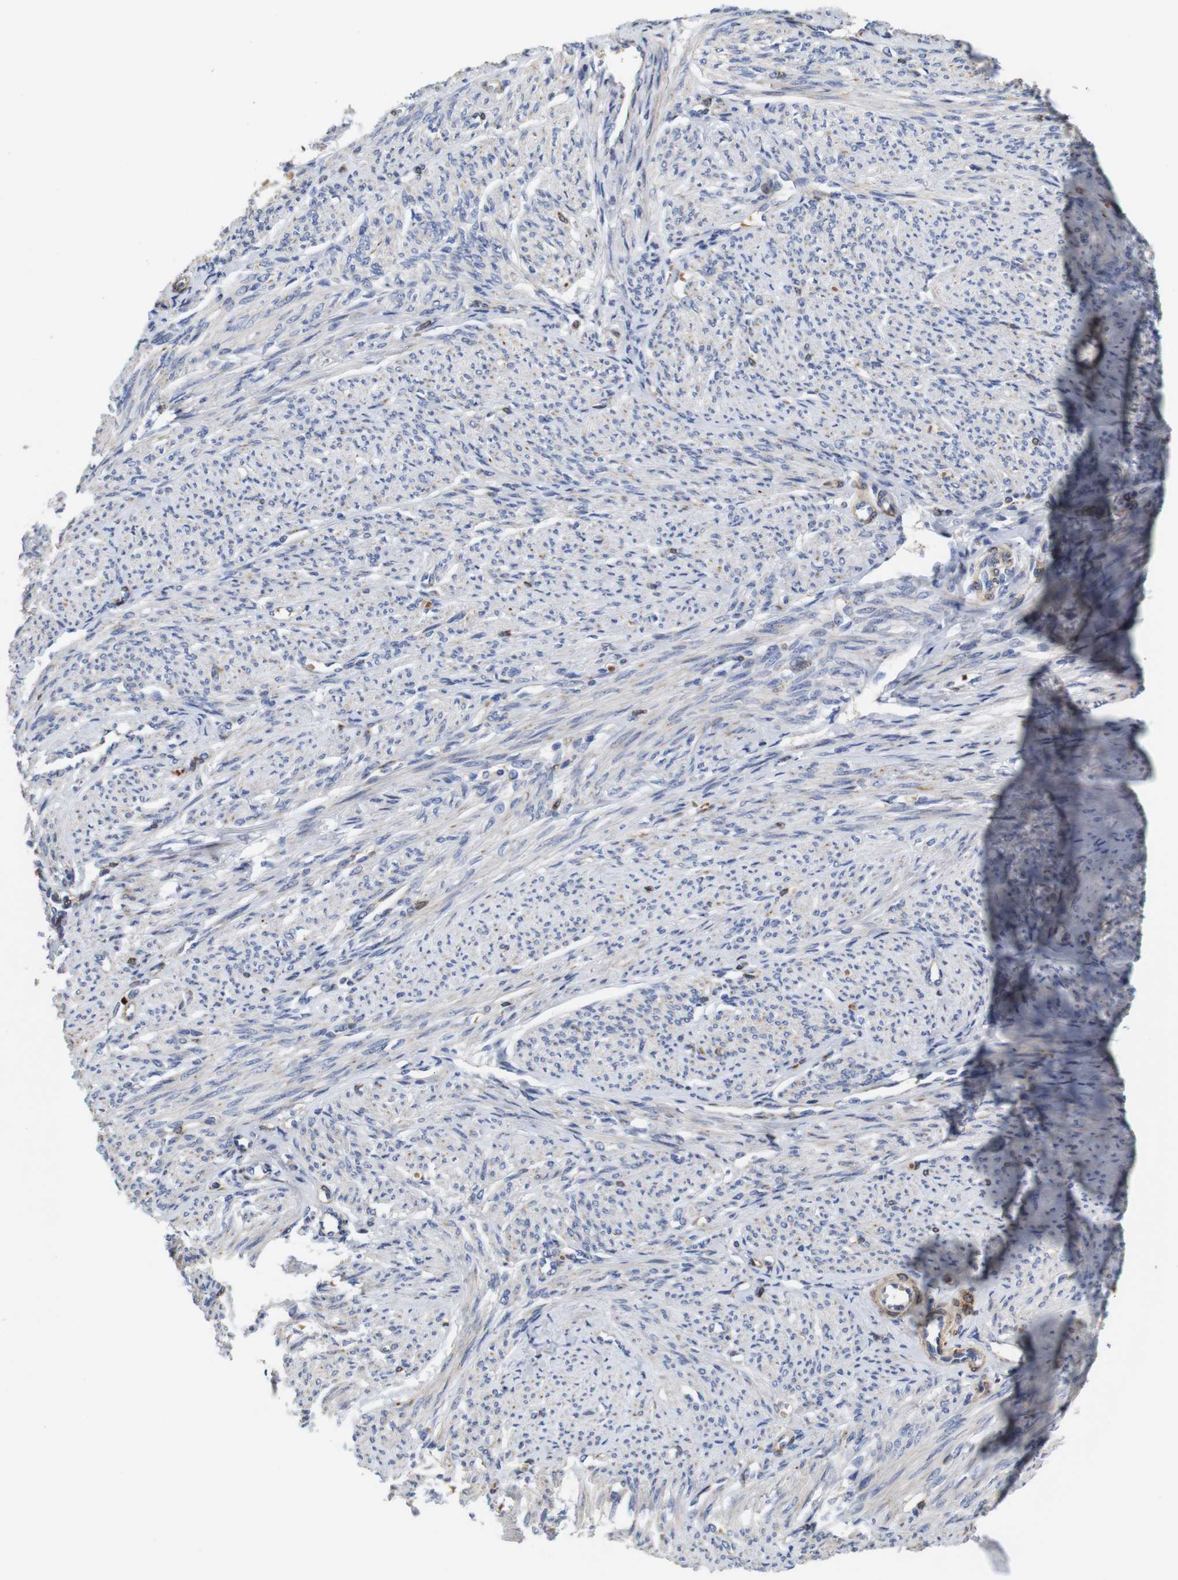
{"staining": {"intensity": "weak", "quantity": "<25%", "location": "cytoplasmic/membranous"}, "tissue": "smooth muscle", "cell_type": "Smooth muscle cells", "image_type": "normal", "snomed": [{"axis": "morphology", "description": "Normal tissue, NOS"}, {"axis": "topography", "description": "Smooth muscle"}], "caption": "DAB immunohistochemical staining of normal human smooth muscle exhibits no significant positivity in smooth muscle cells. The staining was performed using DAB (3,3'-diaminobenzidine) to visualize the protein expression in brown, while the nuclei were stained in blue with hematoxylin (Magnification: 20x).", "gene": "SPRY3", "patient": {"sex": "female", "age": 65}}